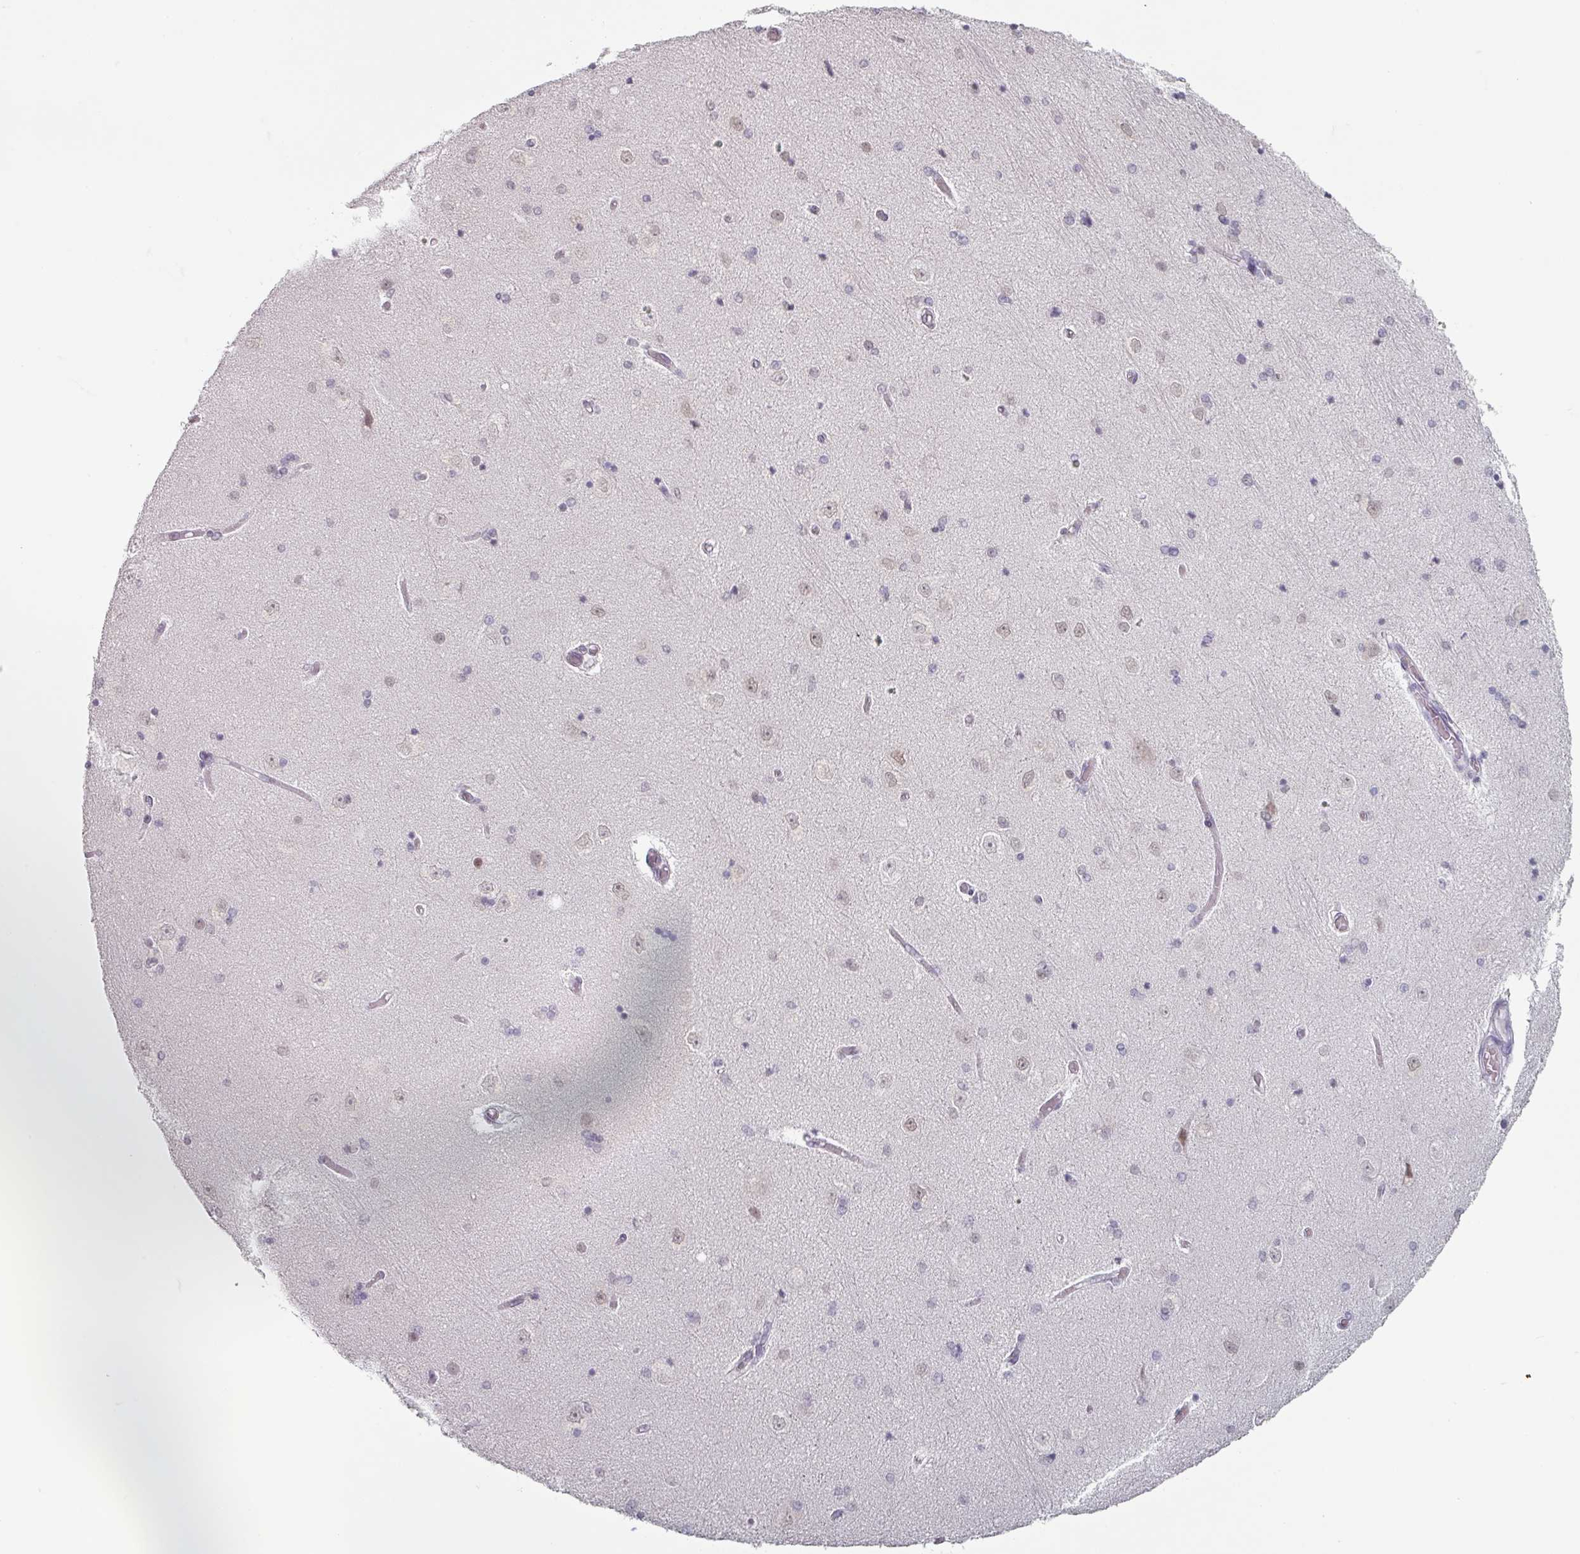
{"staining": {"intensity": "negative", "quantity": "none", "location": "none"}, "tissue": "hippocampus", "cell_type": "Glial cells", "image_type": "normal", "snomed": [{"axis": "morphology", "description": "Normal tissue, NOS"}, {"axis": "topography", "description": "Hippocampus"}], "caption": "Image shows no protein staining in glial cells of normal hippocampus. (DAB immunohistochemistry (IHC) with hematoxylin counter stain).", "gene": "SPRR1A", "patient": {"sex": "female", "age": 54}}